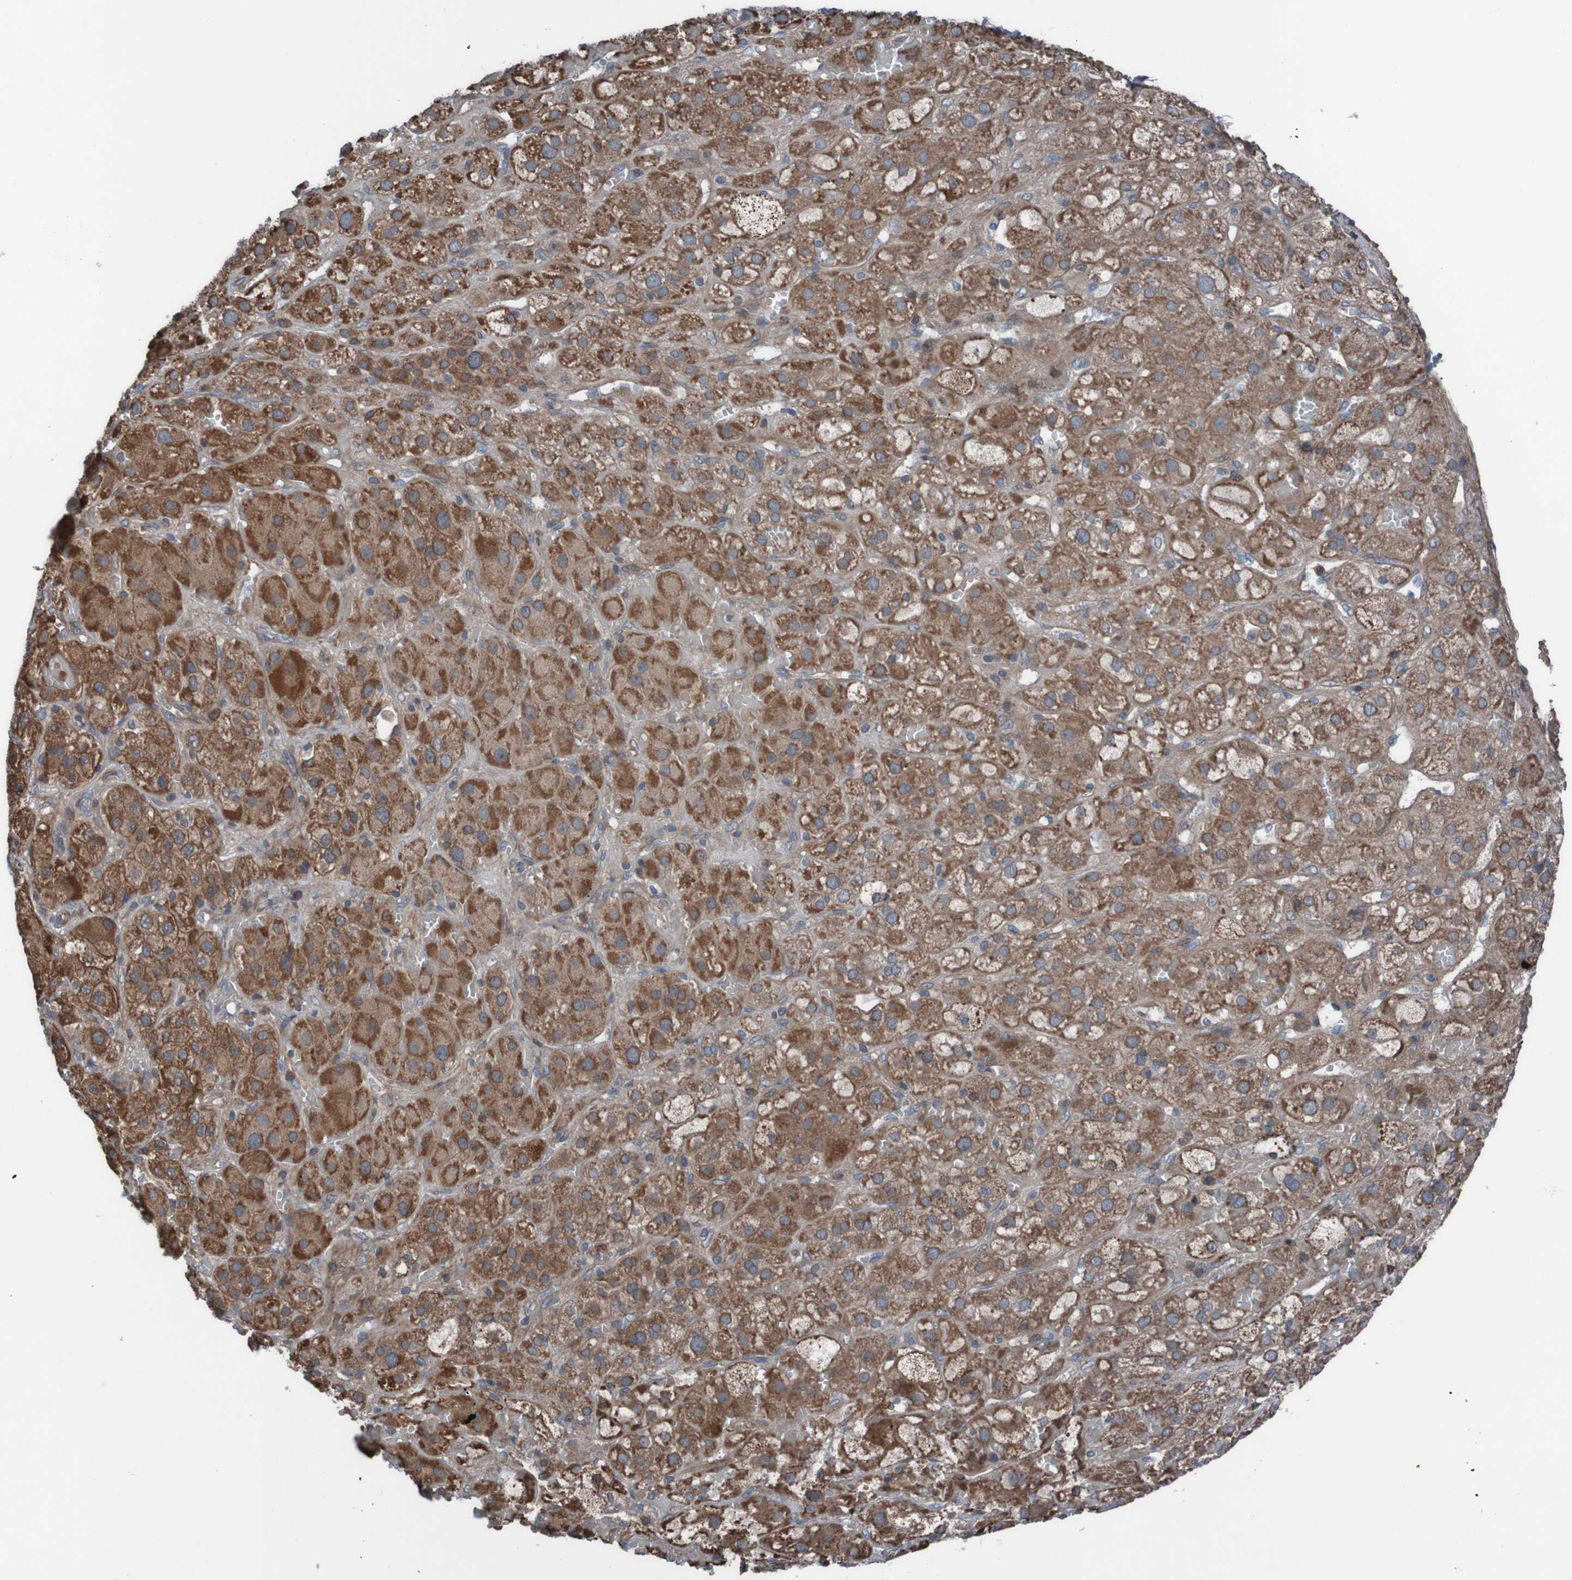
{"staining": {"intensity": "strong", "quantity": ">75%", "location": "cytoplasmic/membranous"}, "tissue": "adrenal gland", "cell_type": "Glandular cells", "image_type": "normal", "snomed": [{"axis": "morphology", "description": "Normal tissue, NOS"}, {"axis": "topography", "description": "Adrenal gland"}], "caption": "Glandular cells display strong cytoplasmic/membranous staining in approximately >75% of cells in unremarkable adrenal gland.", "gene": "PDGFB", "patient": {"sex": "female", "age": 47}}